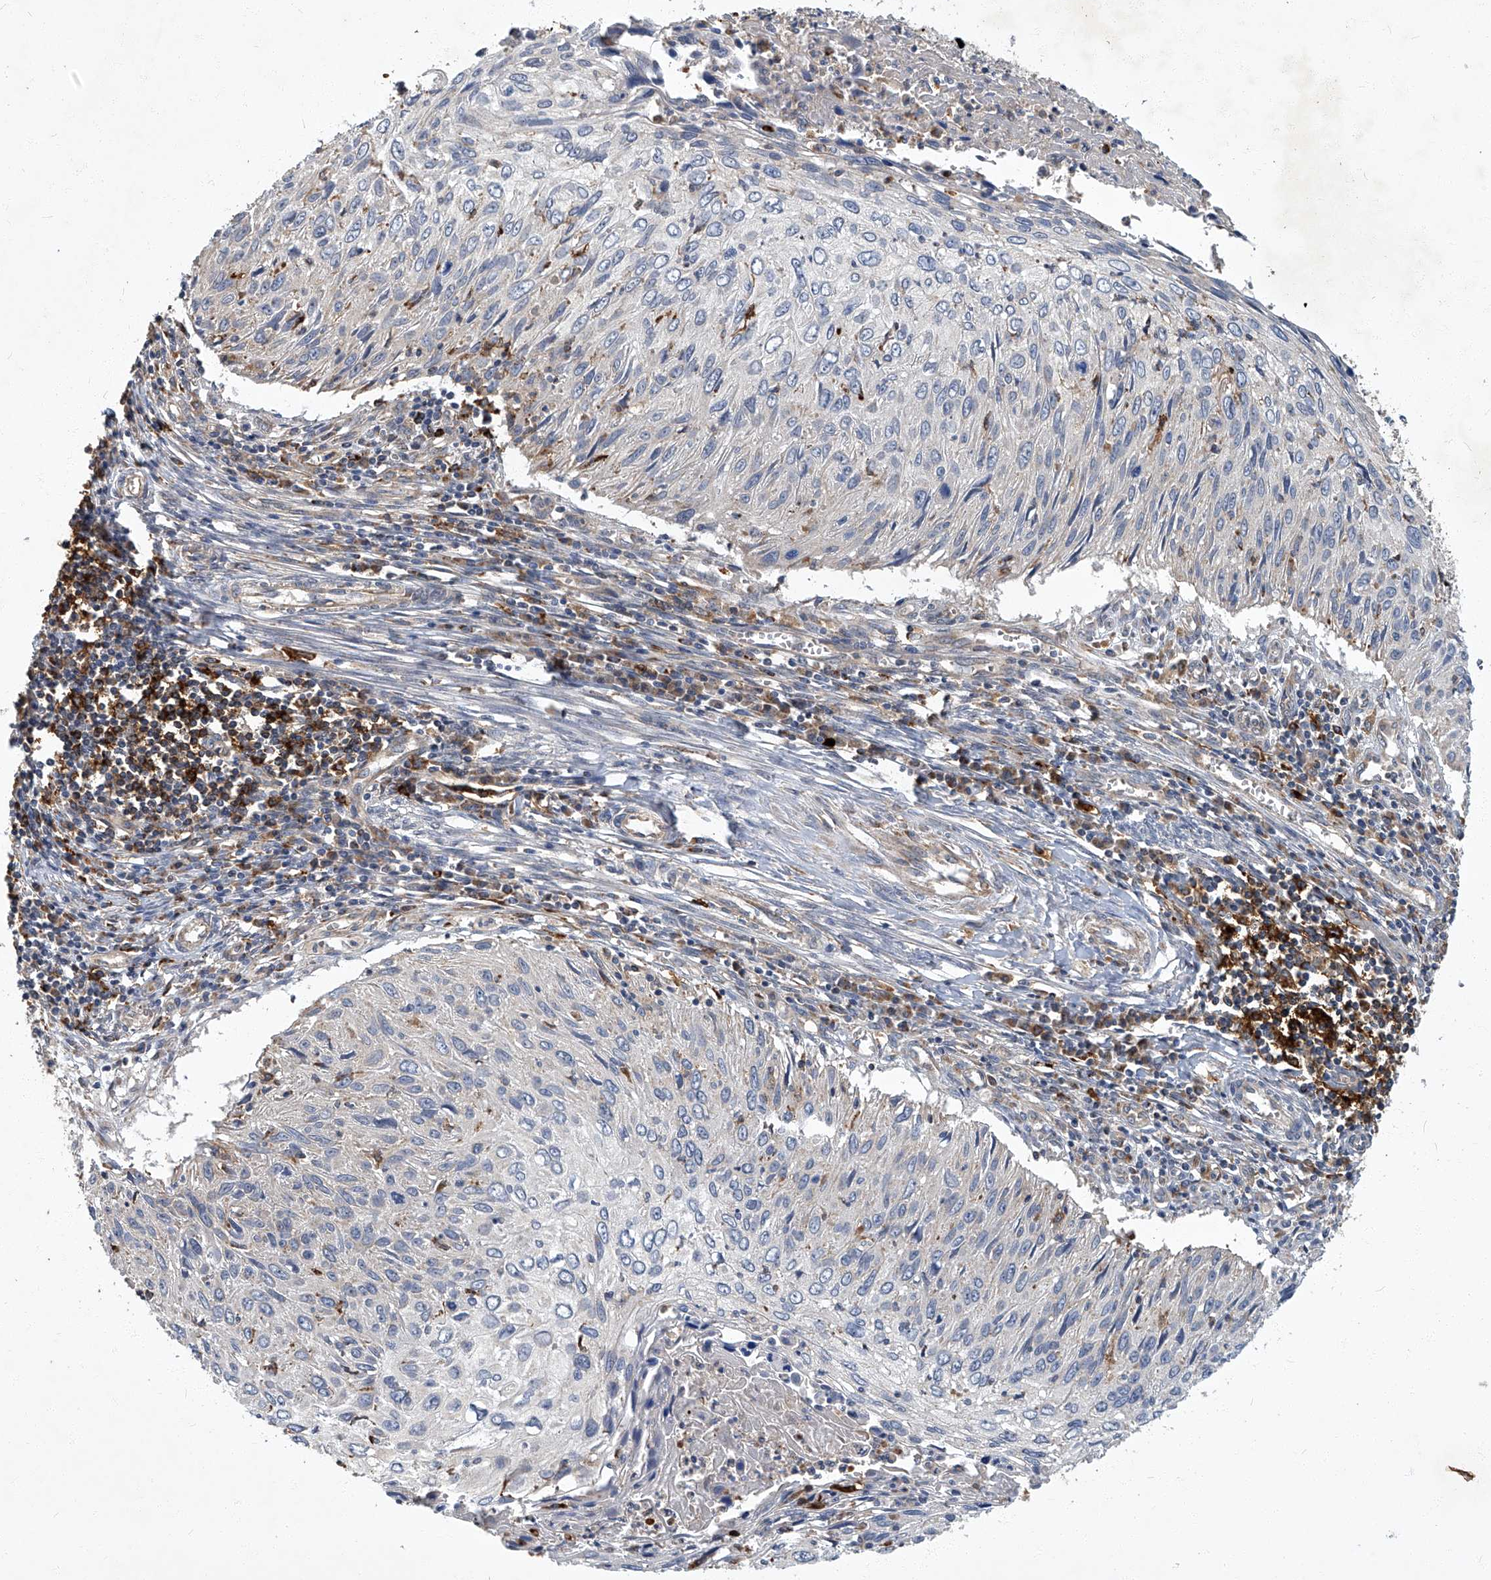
{"staining": {"intensity": "negative", "quantity": "none", "location": "none"}, "tissue": "cervical cancer", "cell_type": "Tumor cells", "image_type": "cancer", "snomed": [{"axis": "morphology", "description": "Squamous cell carcinoma, NOS"}, {"axis": "topography", "description": "Cervix"}], "caption": "This is a photomicrograph of immunohistochemistry staining of cervical squamous cell carcinoma, which shows no expression in tumor cells.", "gene": "TNFRSF13B", "patient": {"sex": "female", "age": 51}}